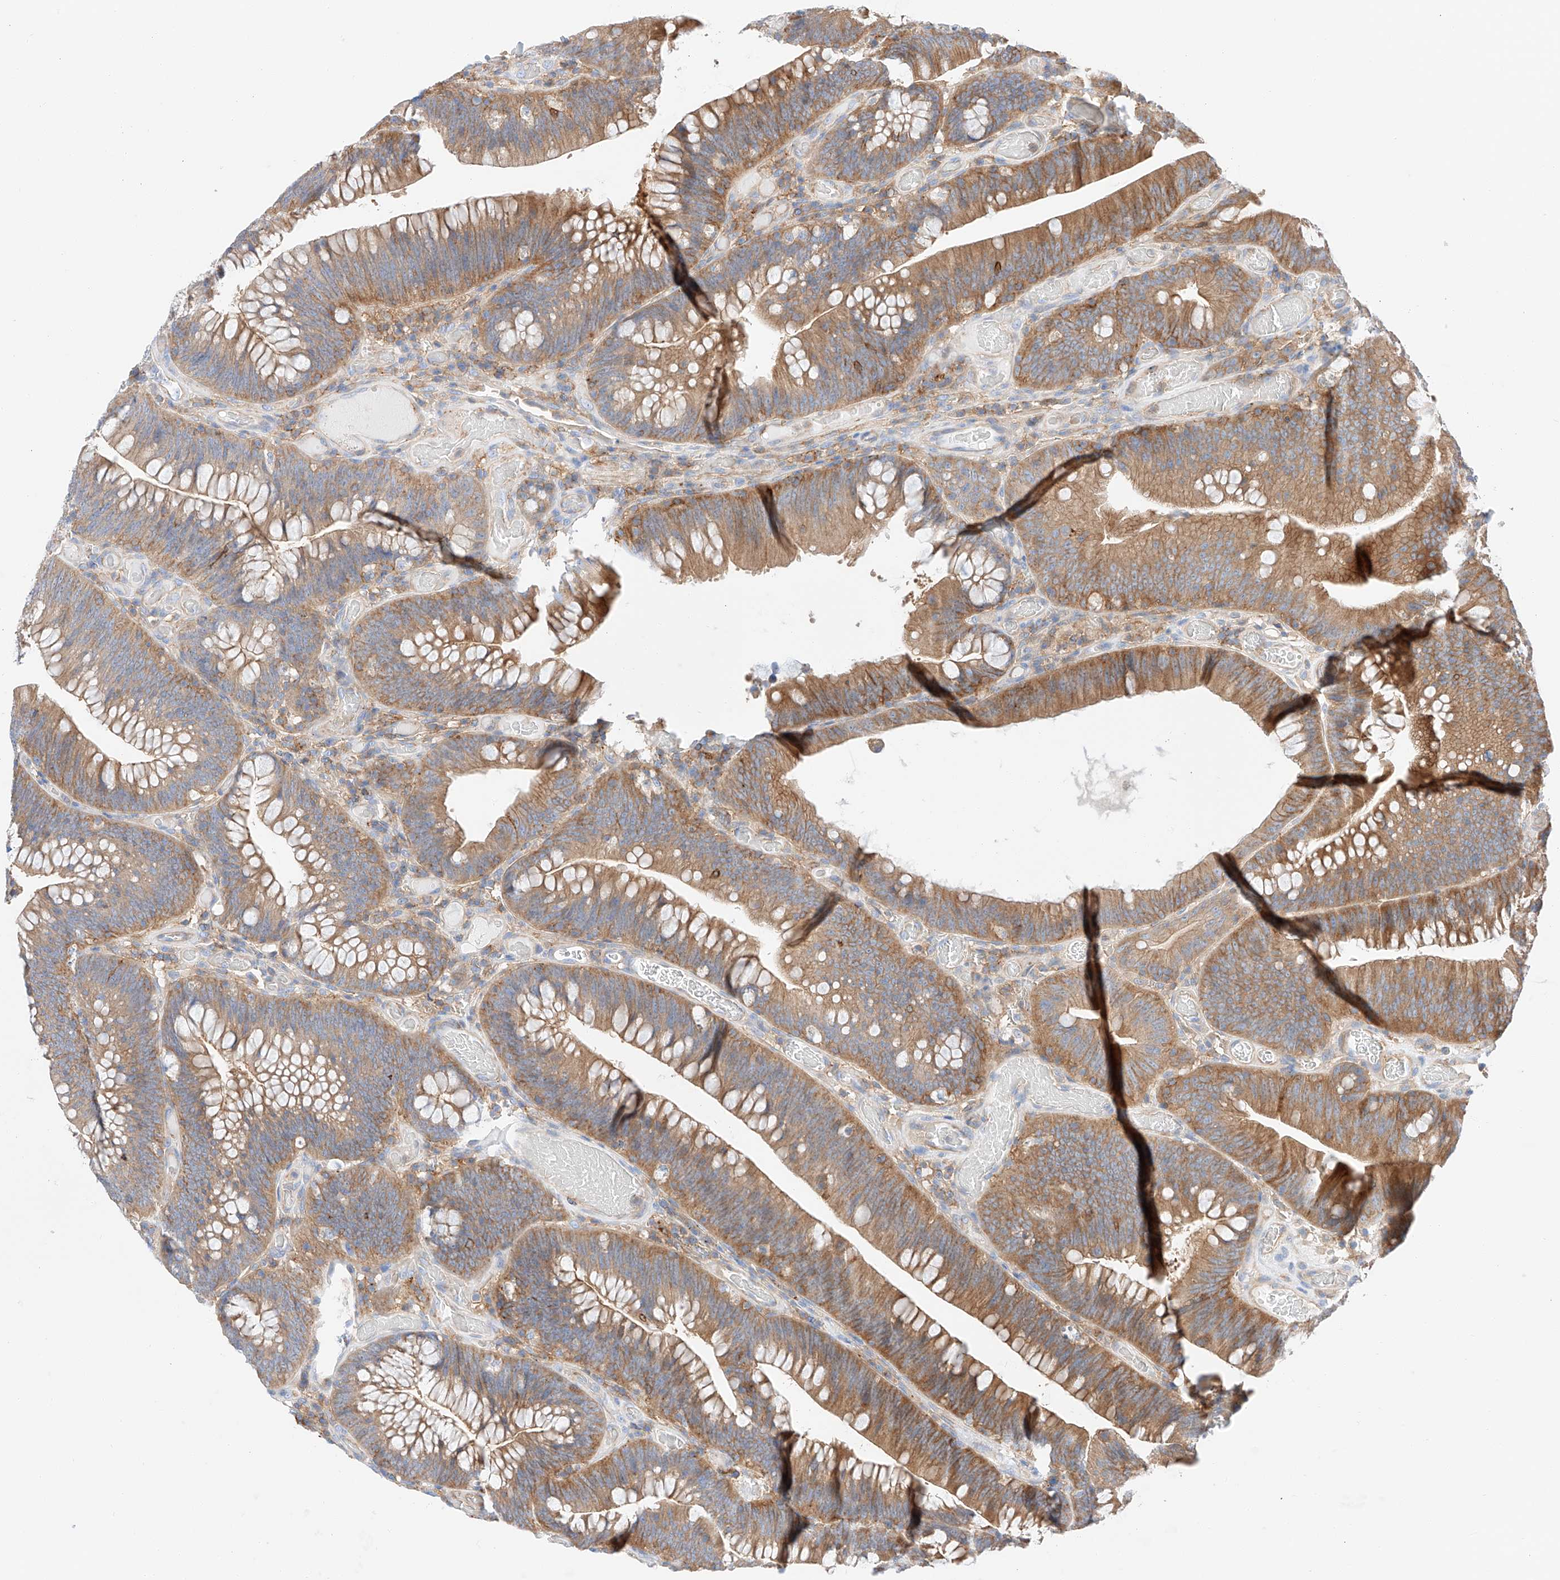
{"staining": {"intensity": "moderate", "quantity": ">75%", "location": "cytoplasmic/membranous"}, "tissue": "colorectal cancer", "cell_type": "Tumor cells", "image_type": "cancer", "snomed": [{"axis": "morphology", "description": "Normal tissue, NOS"}, {"axis": "topography", "description": "Colon"}], "caption": "Immunohistochemistry of human colorectal cancer demonstrates medium levels of moderate cytoplasmic/membranous positivity in about >75% of tumor cells. The staining is performed using DAB brown chromogen to label protein expression. The nuclei are counter-stained blue using hematoxylin.", "gene": "HAUS4", "patient": {"sex": "female", "age": 82}}